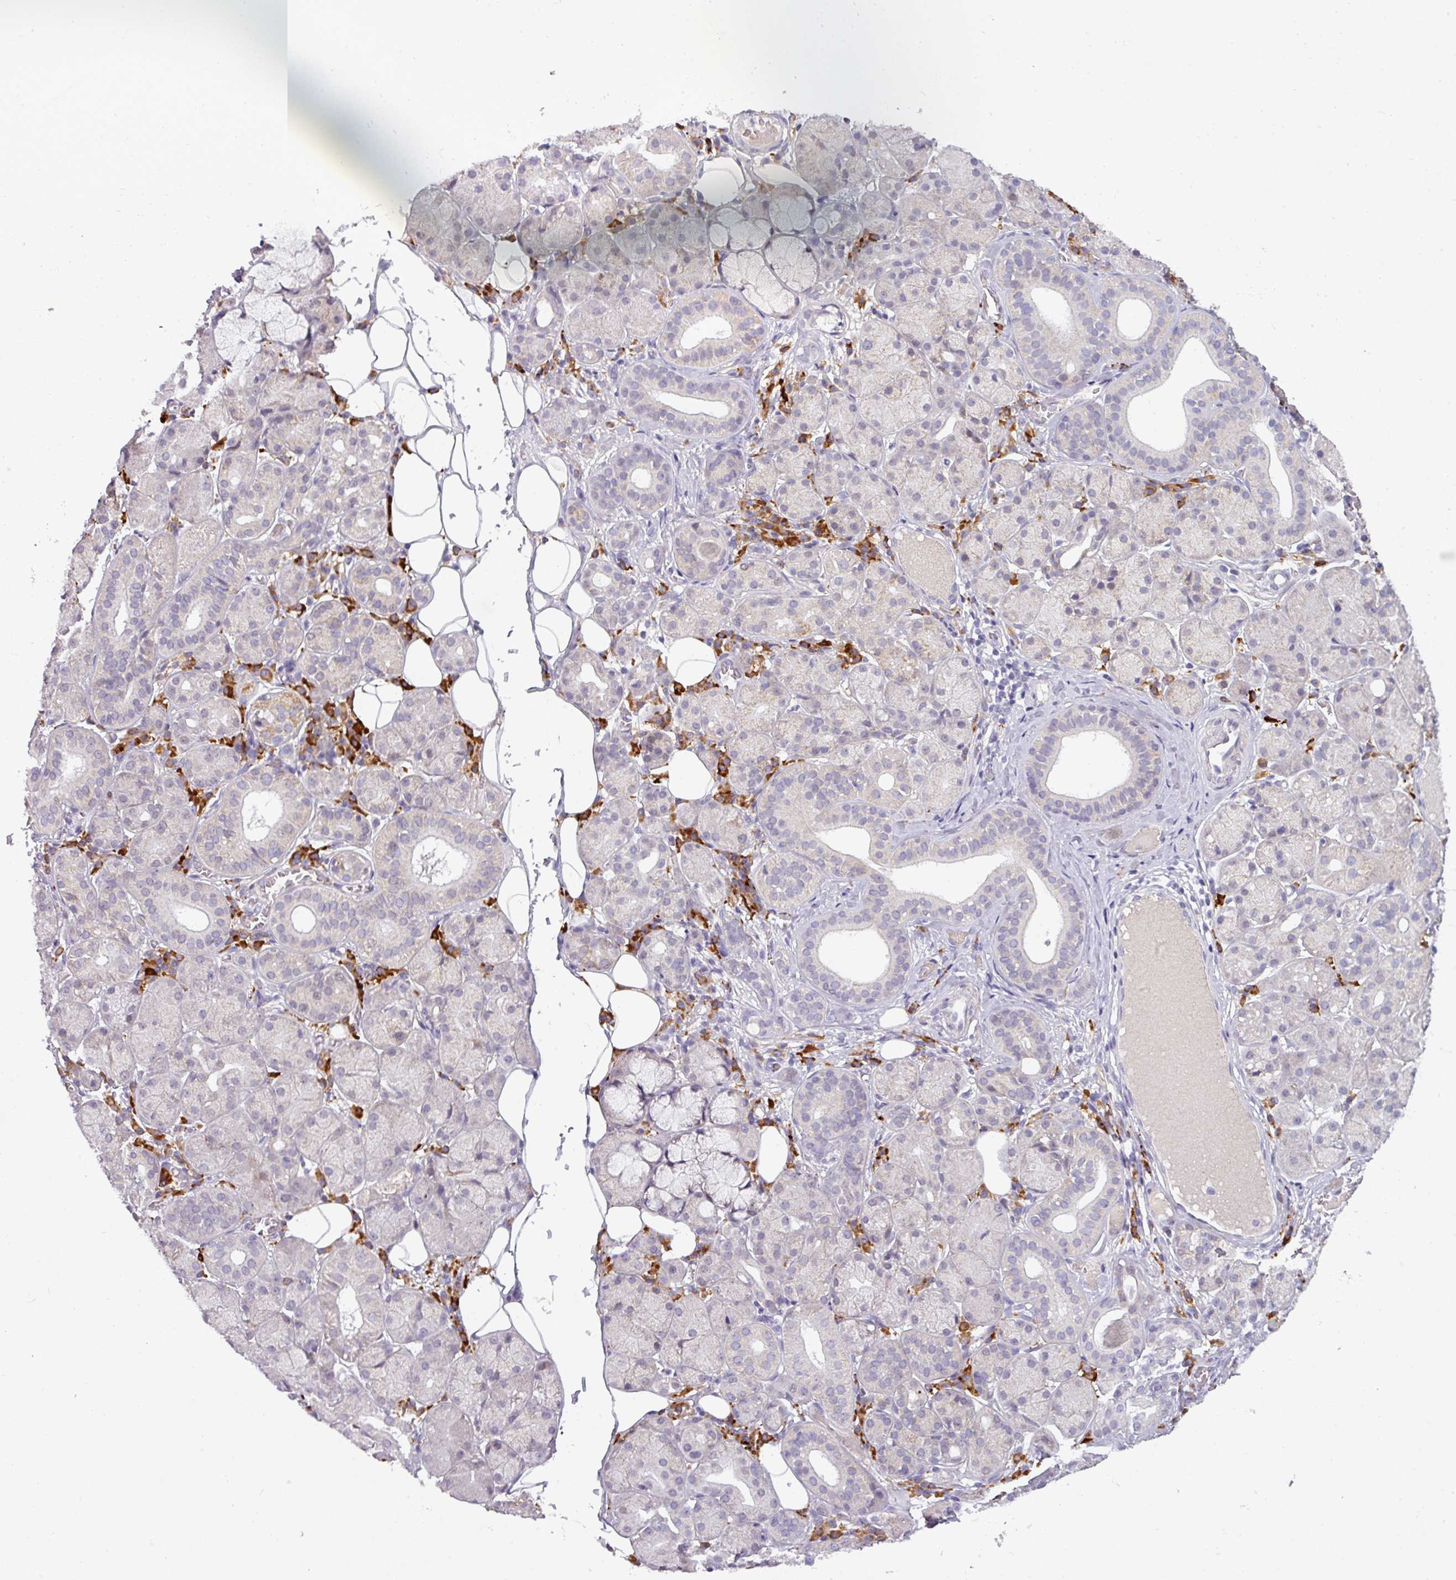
{"staining": {"intensity": "negative", "quantity": "none", "location": "none"}, "tissue": "salivary gland", "cell_type": "Glandular cells", "image_type": "normal", "snomed": [{"axis": "morphology", "description": "Squamous cell carcinoma, NOS"}, {"axis": "topography", "description": "Skin"}, {"axis": "topography", "description": "Head-Neck"}], "caption": "Immunohistochemistry (IHC) image of normal salivary gland: human salivary gland stained with DAB (3,3'-diaminobenzidine) reveals no significant protein expression in glandular cells.", "gene": "C2orf68", "patient": {"sex": "male", "age": 80}}